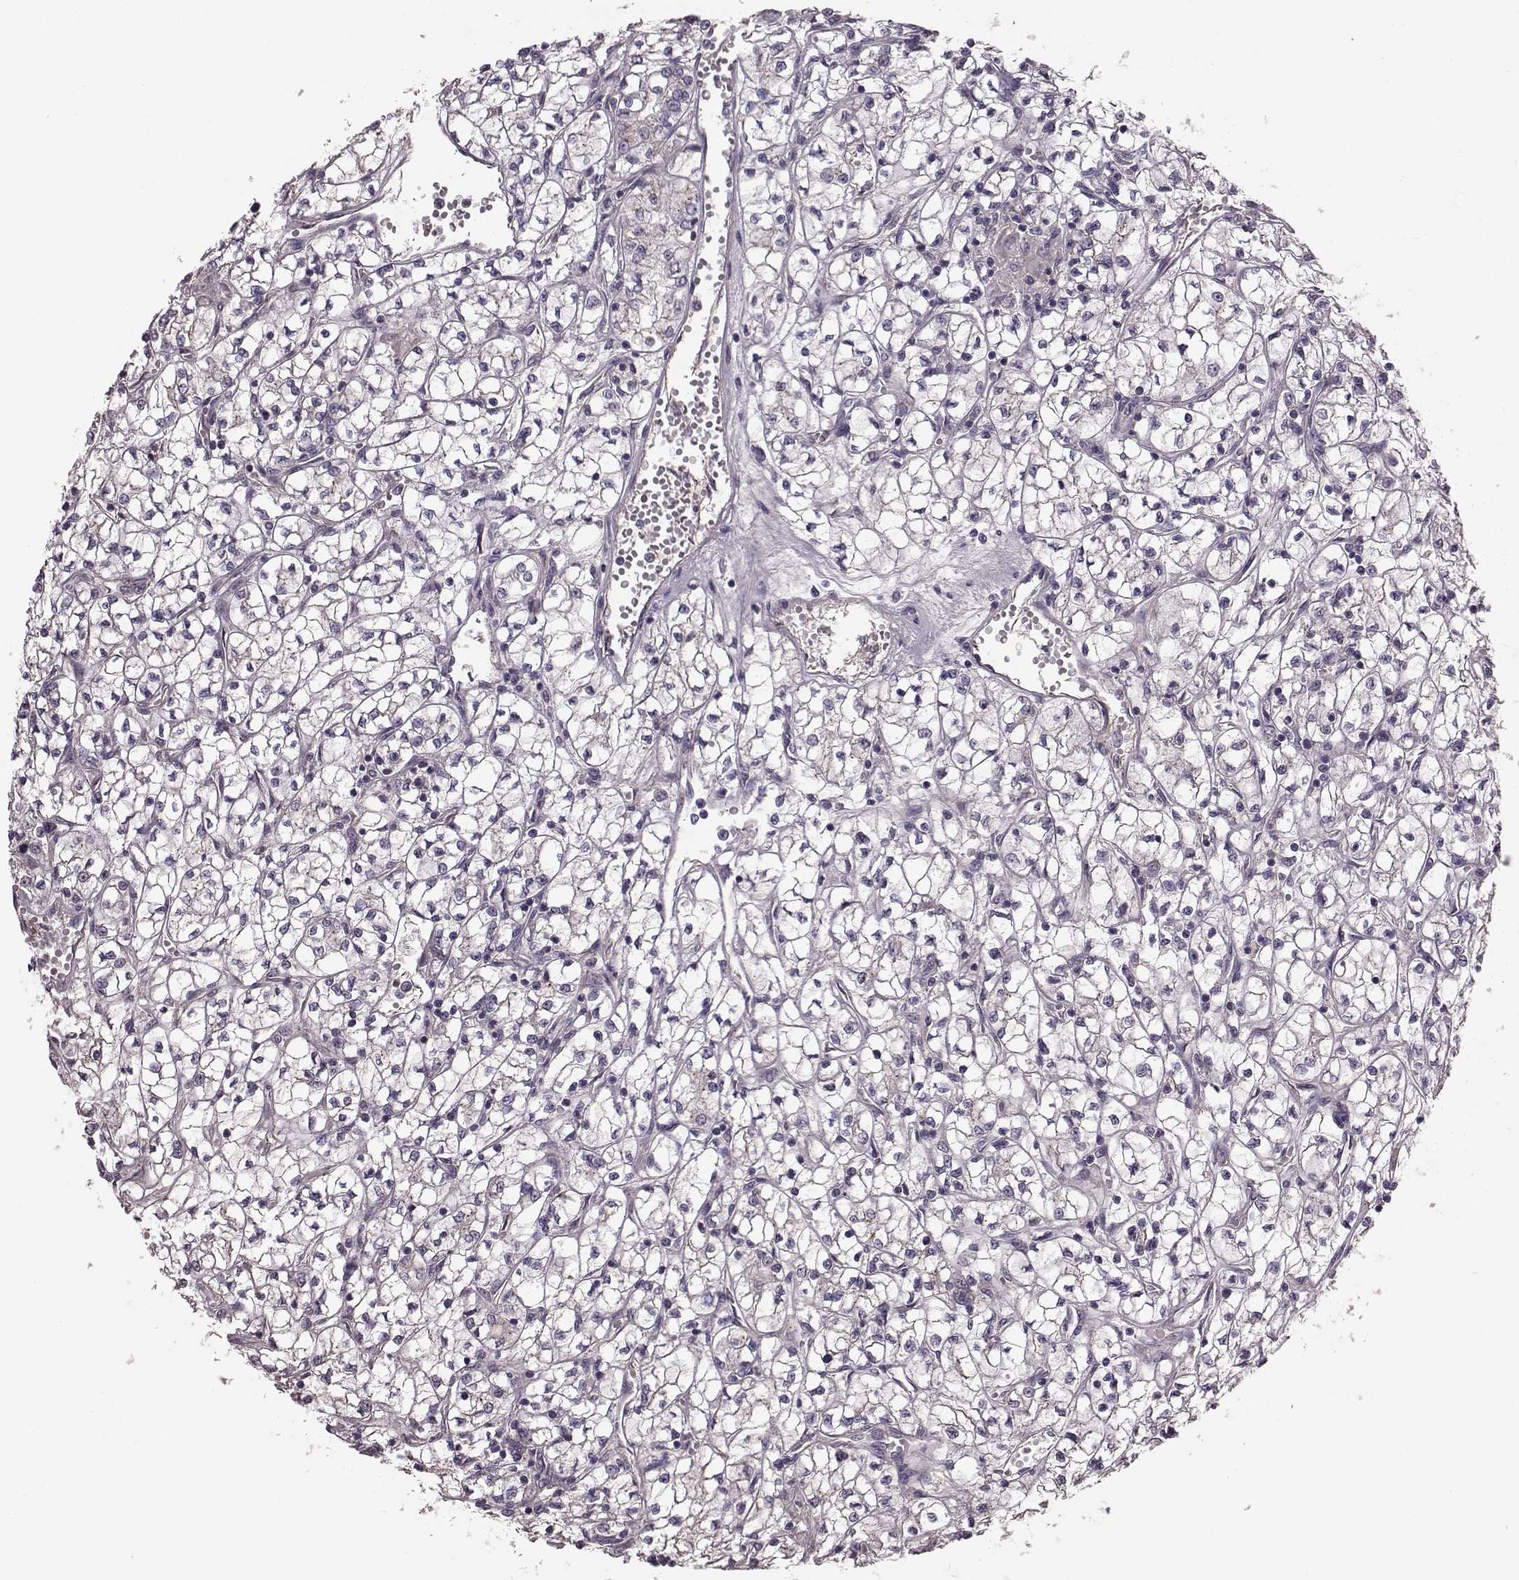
{"staining": {"intensity": "negative", "quantity": "none", "location": "none"}, "tissue": "renal cancer", "cell_type": "Tumor cells", "image_type": "cancer", "snomed": [{"axis": "morphology", "description": "Adenocarcinoma, NOS"}, {"axis": "topography", "description": "Kidney"}], "caption": "Immunohistochemistry histopathology image of neoplastic tissue: human renal cancer stained with DAB displays no significant protein staining in tumor cells. The staining was performed using DAB (3,3'-diaminobenzidine) to visualize the protein expression in brown, while the nuclei were stained in blue with hematoxylin (Magnification: 20x).", "gene": "NTF3", "patient": {"sex": "female", "age": 64}}